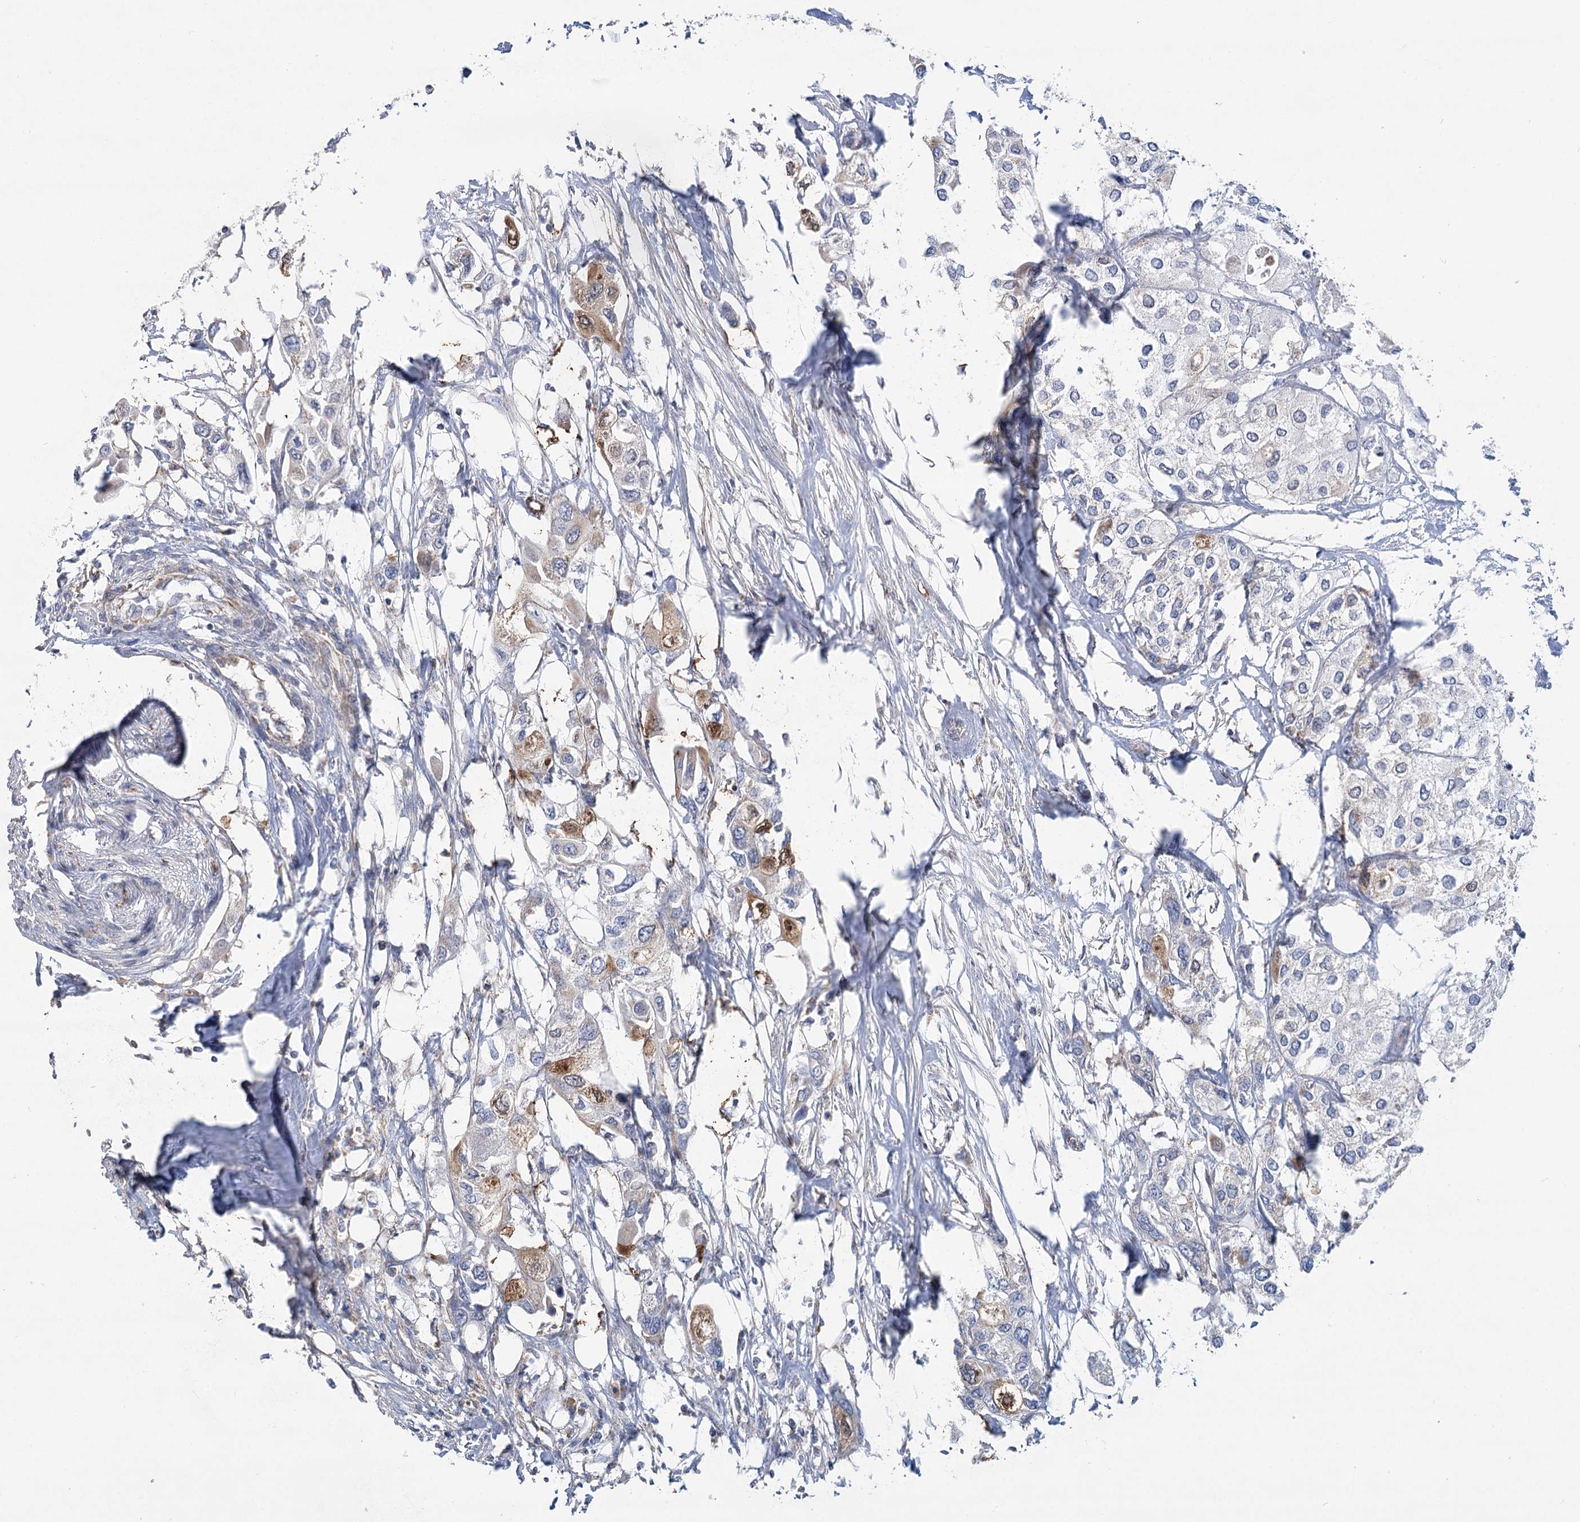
{"staining": {"intensity": "weak", "quantity": "<25%", "location": "cytoplasmic/membranous"}, "tissue": "urothelial cancer", "cell_type": "Tumor cells", "image_type": "cancer", "snomed": [{"axis": "morphology", "description": "Urothelial carcinoma, High grade"}, {"axis": "topography", "description": "Urinary bladder"}], "caption": "IHC of human urothelial cancer reveals no staining in tumor cells.", "gene": "SNX7", "patient": {"sex": "male", "age": 64}}